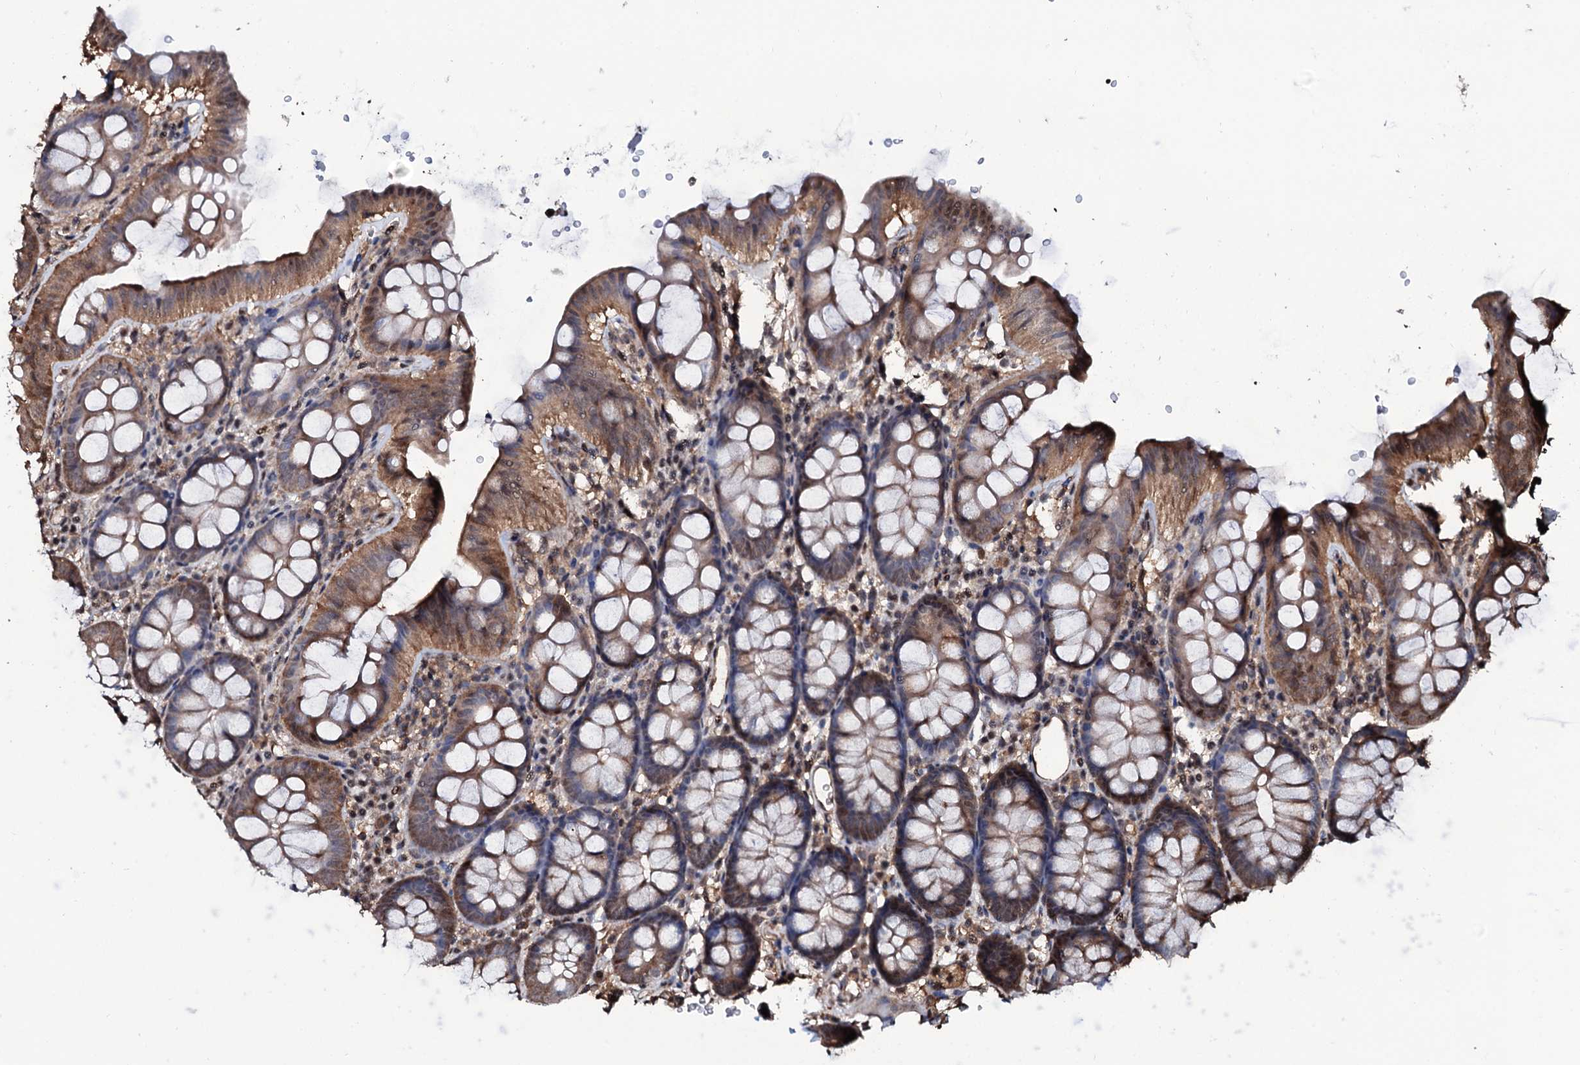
{"staining": {"intensity": "weak", "quantity": ">75%", "location": "cytoplasmic/membranous"}, "tissue": "colon", "cell_type": "Endothelial cells", "image_type": "normal", "snomed": [{"axis": "morphology", "description": "Normal tissue, NOS"}, {"axis": "topography", "description": "Colon"}], "caption": "Endothelial cells show low levels of weak cytoplasmic/membranous staining in about >75% of cells in unremarkable colon.", "gene": "COG6", "patient": {"sex": "male", "age": 75}}